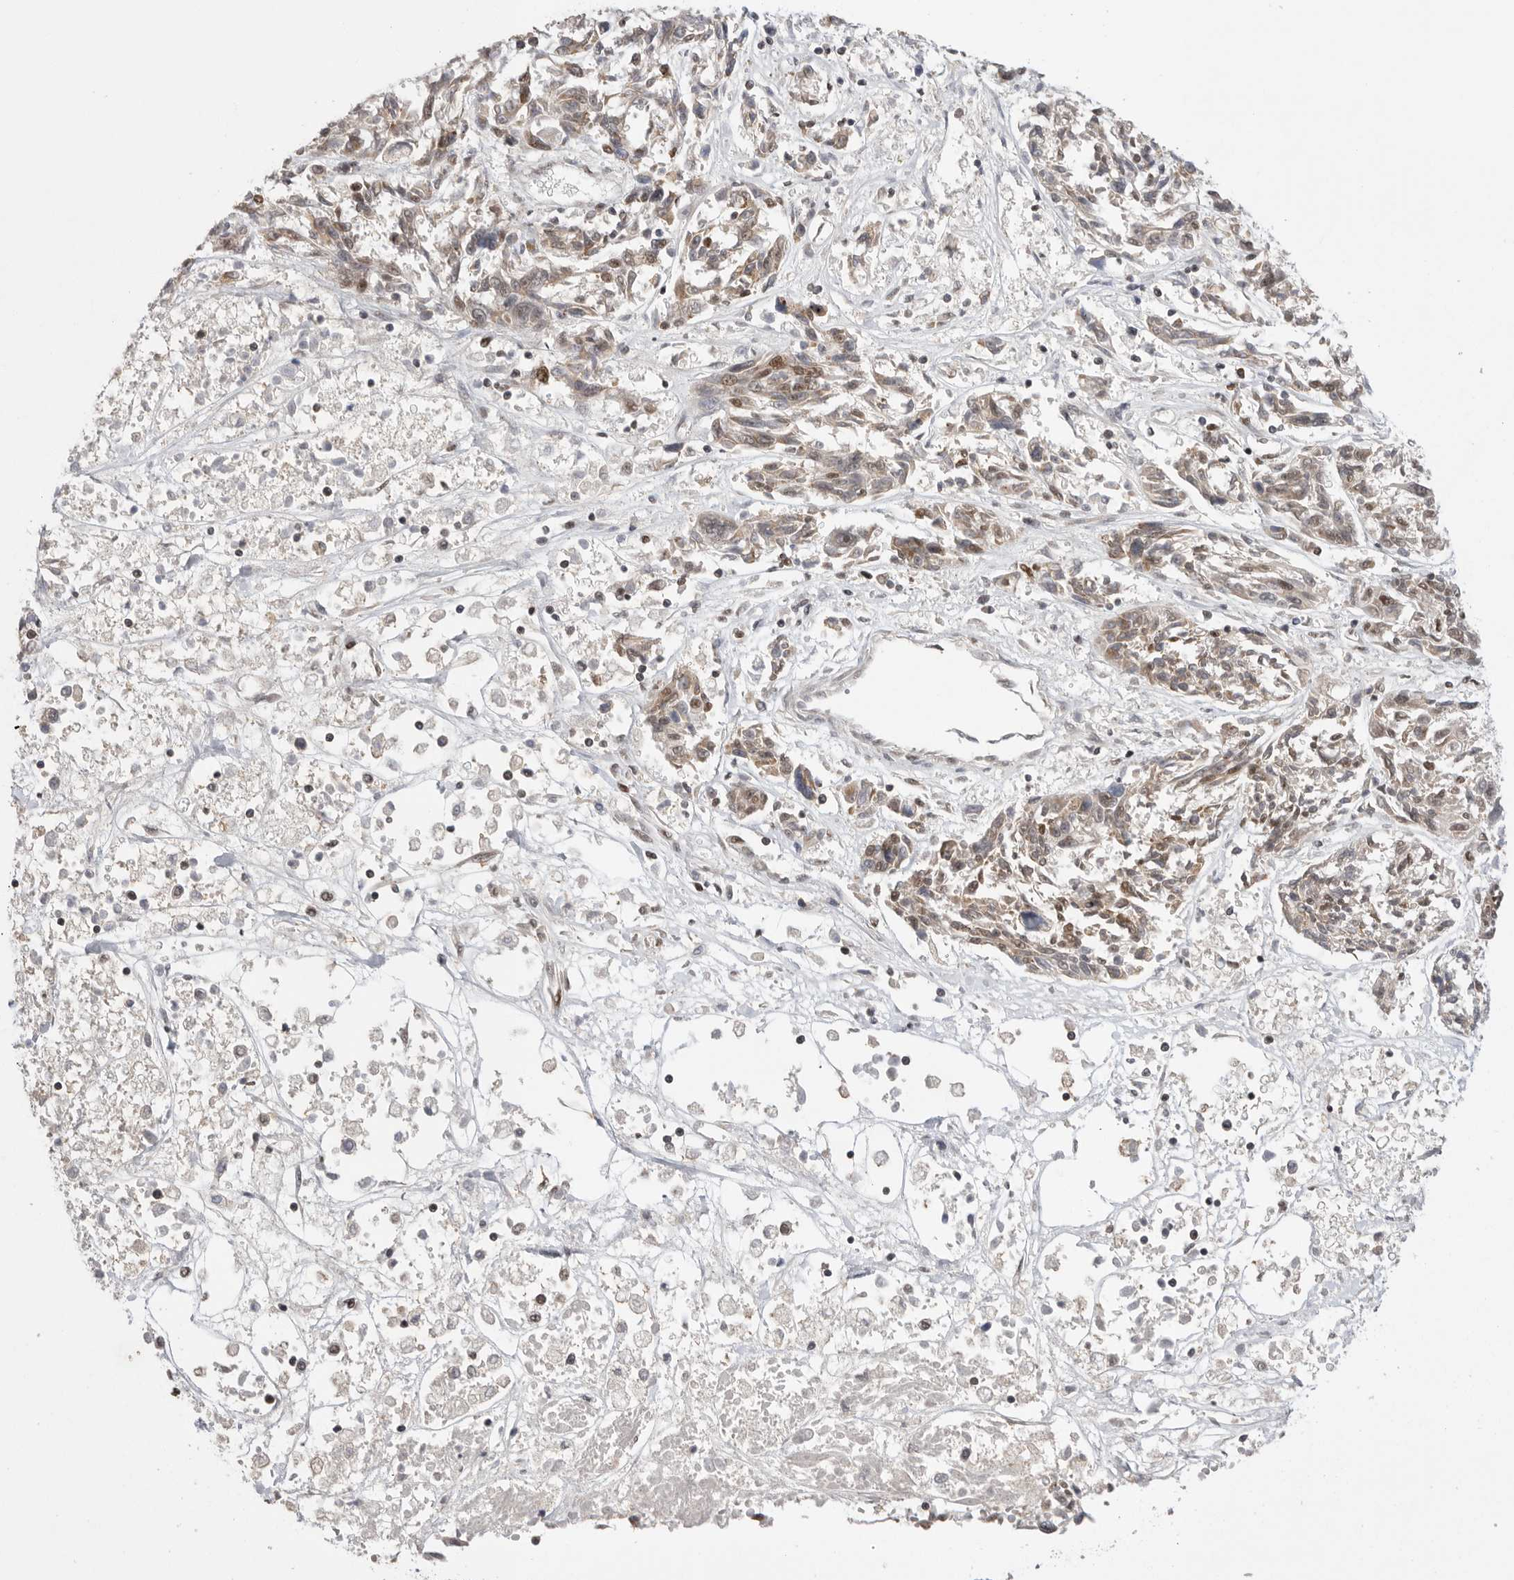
{"staining": {"intensity": "moderate", "quantity": ">75%", "location": "nuclear"}, "tissue": "melanoma", "cell_type": "Tumor cells", "image_type": "cancer", "snomed": [{"axis": "morphology", "description": "Malignant melanoma, NOS"}, {"axis": "topography", "description": "Skin"}], "caption": "IHC micrograph of neoplastic tissue: human malignant melanoma stained using immunohistochemistry (IHC) reveals medium levels of moderate protein expression localized specifically in the nuclear of tumor cells, appearing as a nuclear brown color.", "gene": "POU5F1", "patient": {"sex": "male", "age": 53}}